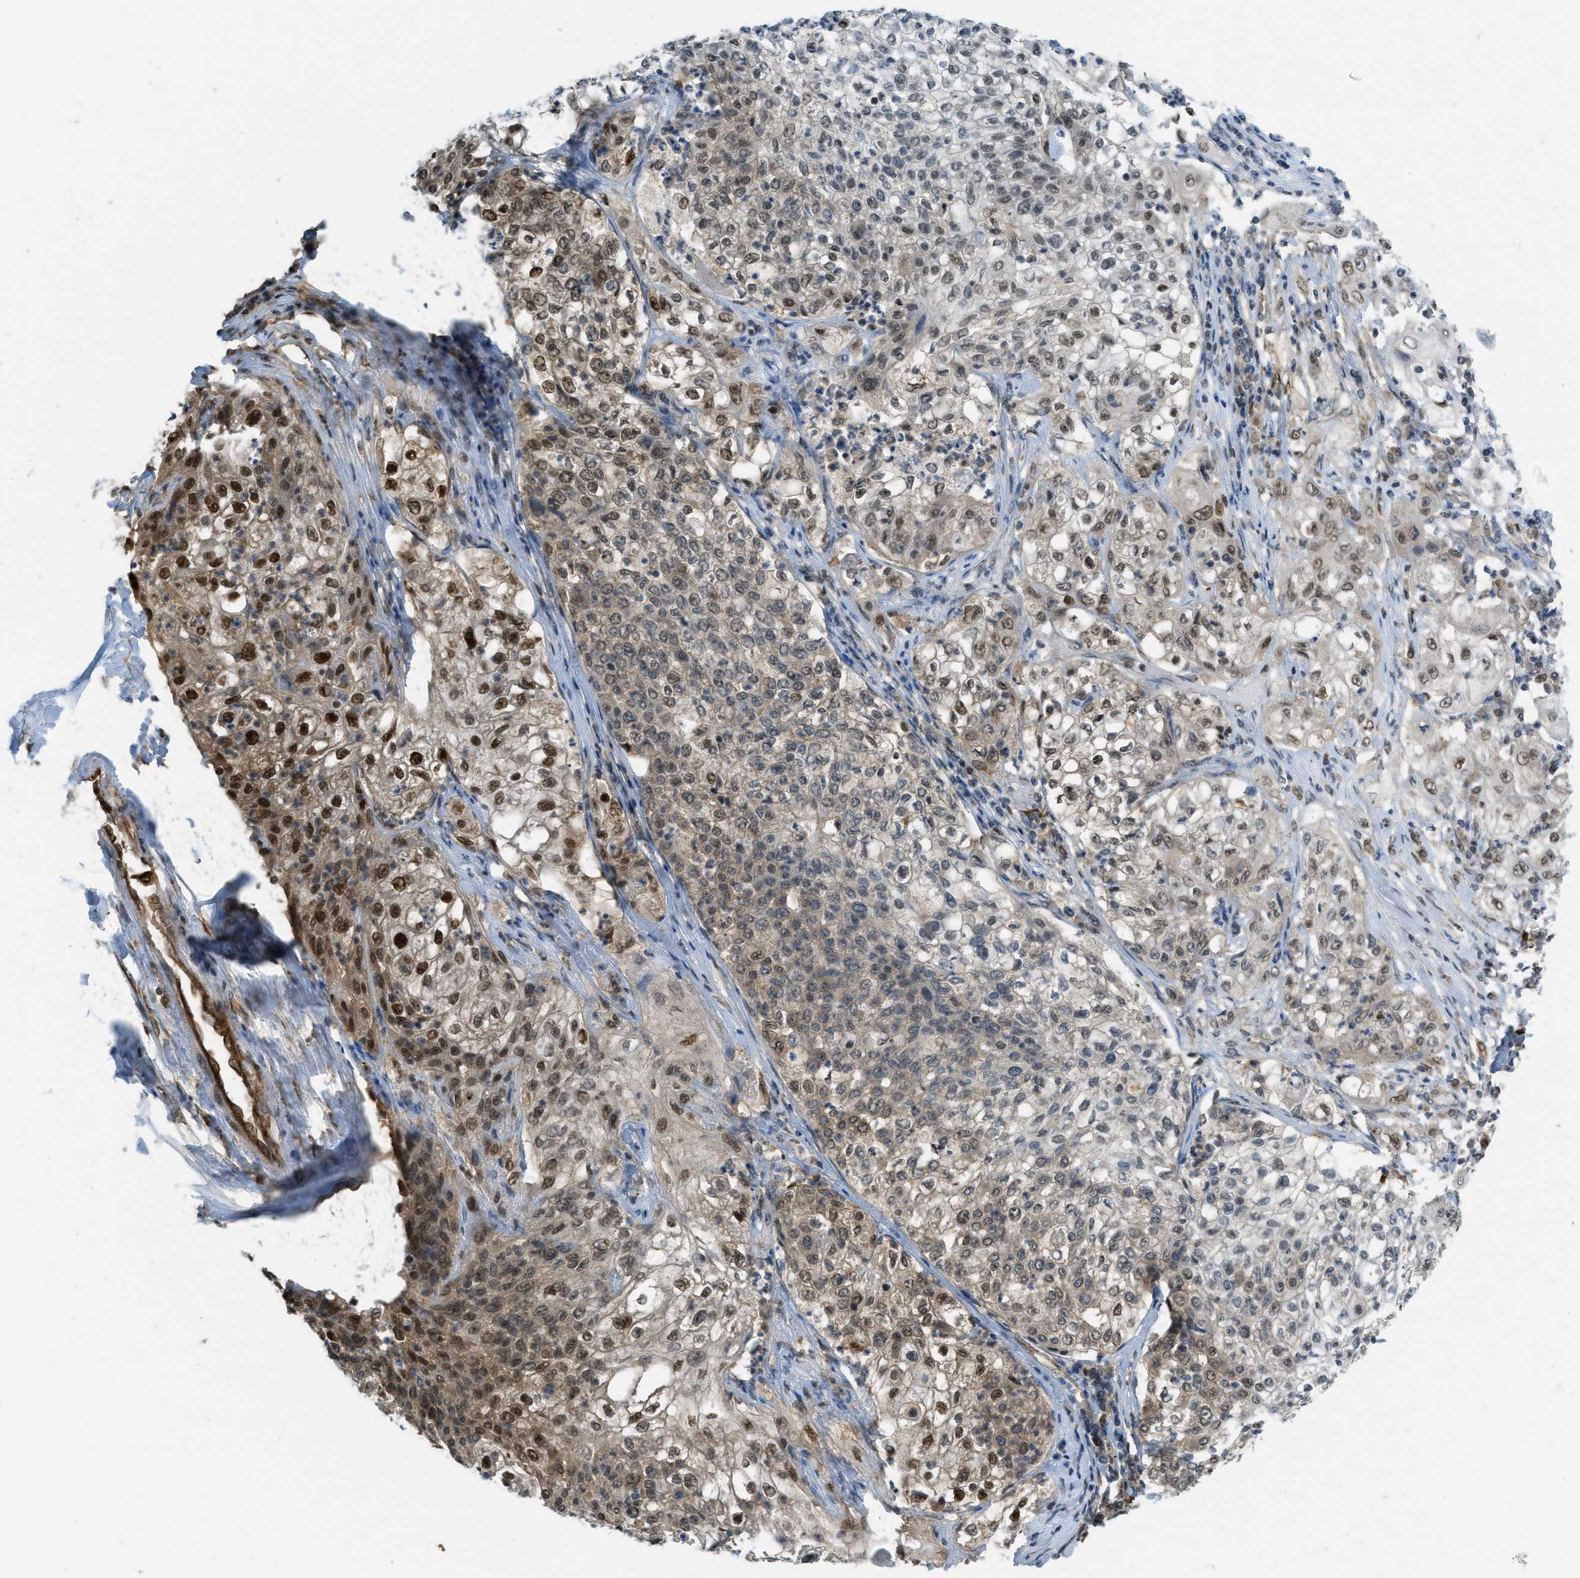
{"staining": {"intensity": "moderate", "quantity": "25%-75%", "location": "nuclear"}, "tissue": "lung cancer", "cell_type": "Tumor cells", "image_type": "cancer", "snomed": [{"axis": "morphology", "description": "Inflammation, NOS"}, {"axis": "morphology", "description": "Squamous cell carcinoma, NOS"}, {"axis": "topography", "description": "Lymph node"}, {"axis": "topography", "description": "Soft tissue"}, {"axis": "topography", "description": "Lung"}], "caption": "Immunohistochemical staining of human squamous cell carcinoma (lung) demonstrates medium levels of moderate nuclear protein positivity in approximately 25%-75% of tumor cells.", "gene": "TNPO1", "patient": {"sex": "male", "age": 66}}